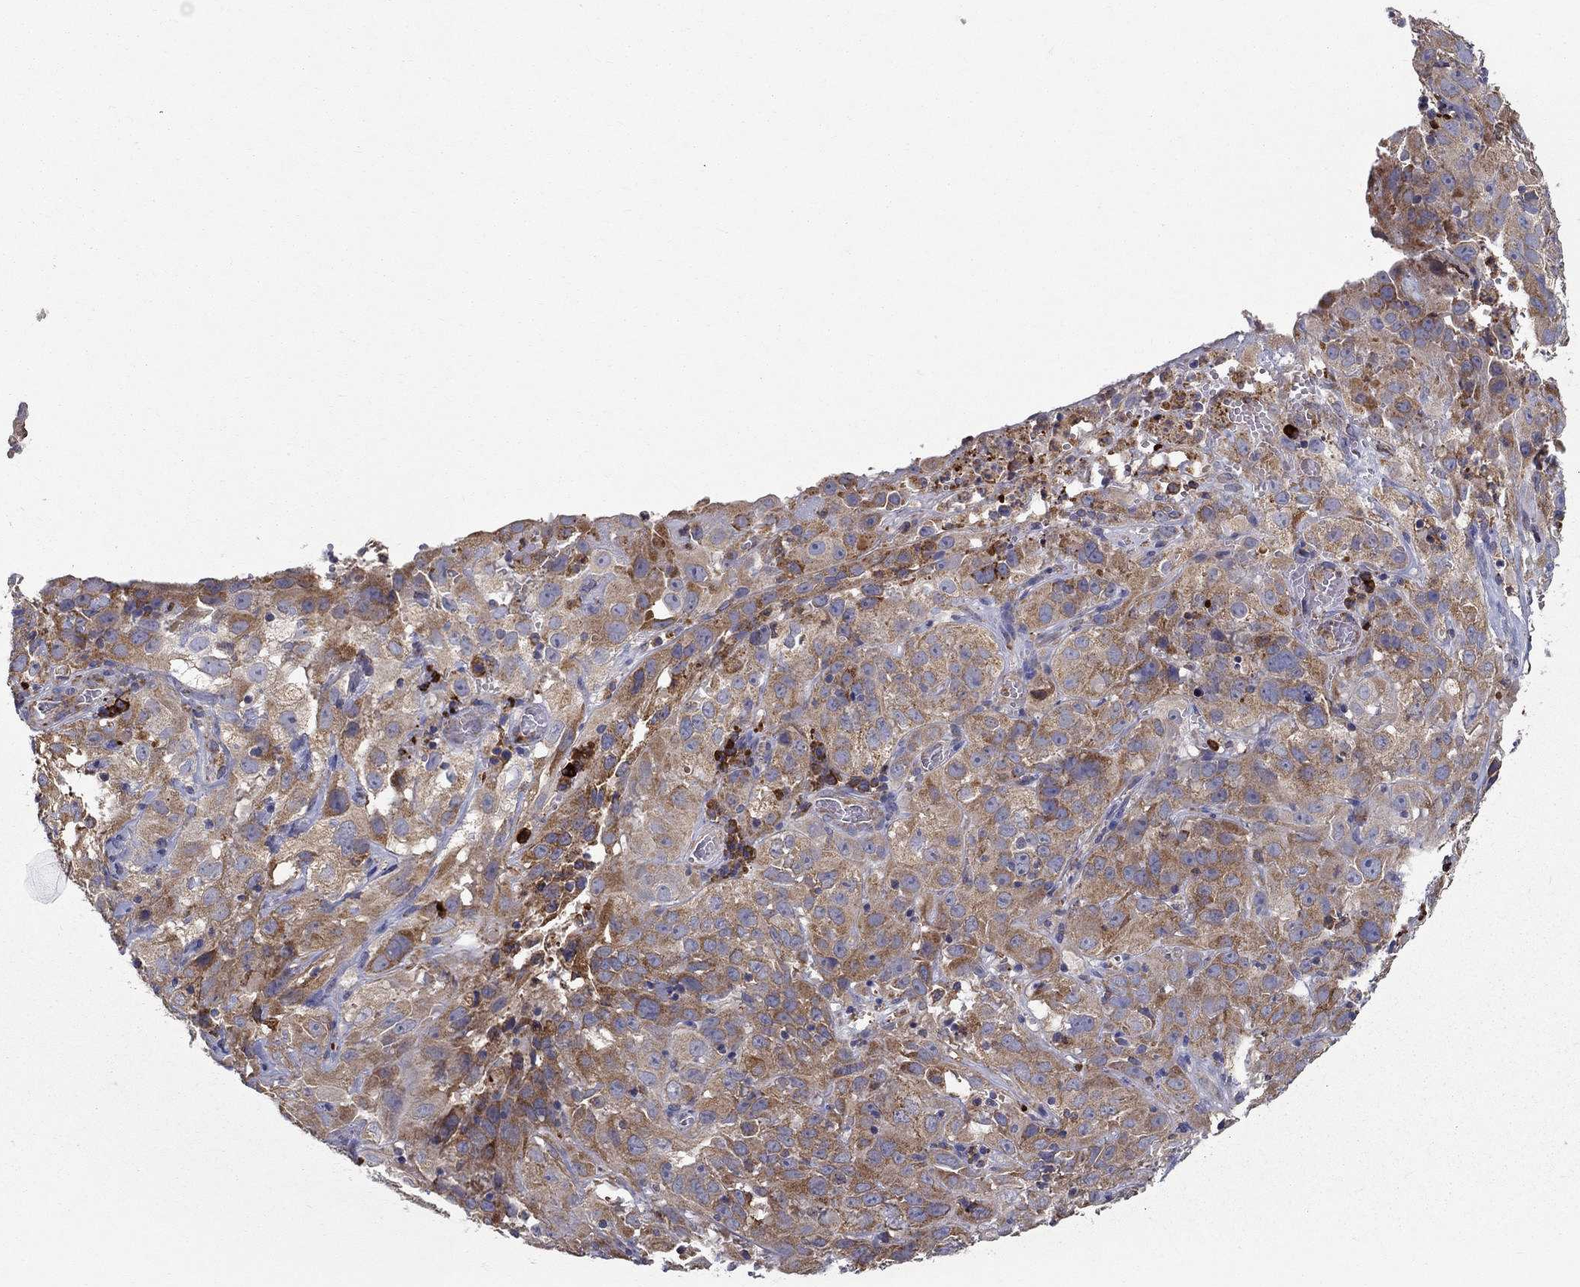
{"staining": {"intensity": "moderate", "quantity": "25%-75%", "location": "cytoplasmic/membranous"}, "tissue": "cervical cancer", "cell_type": "Tumor cells", "image_type": "cancer", "snomed": [{"axis": "morphology", "description": "Squamous cell carcinoma, NOS"}, {"axis": "topography", "description": "Cervix"}], "caption": "IHC staining of cervical squamous cell carcinoma, which demonstrates medium levels of moderate cytoplasmic/membranous expression in approximately 25%-75% of tumor cells indicating moderate cytoplasmic/membranous protein staining. The staining was performed using DAB (3,3'-diaminobenzidine) (brown) for protein detection and nuclei were counterstained in hematoxylin (blue).", "gene": "PRDX4", "patient": {"sex": "female", "age": 32}}